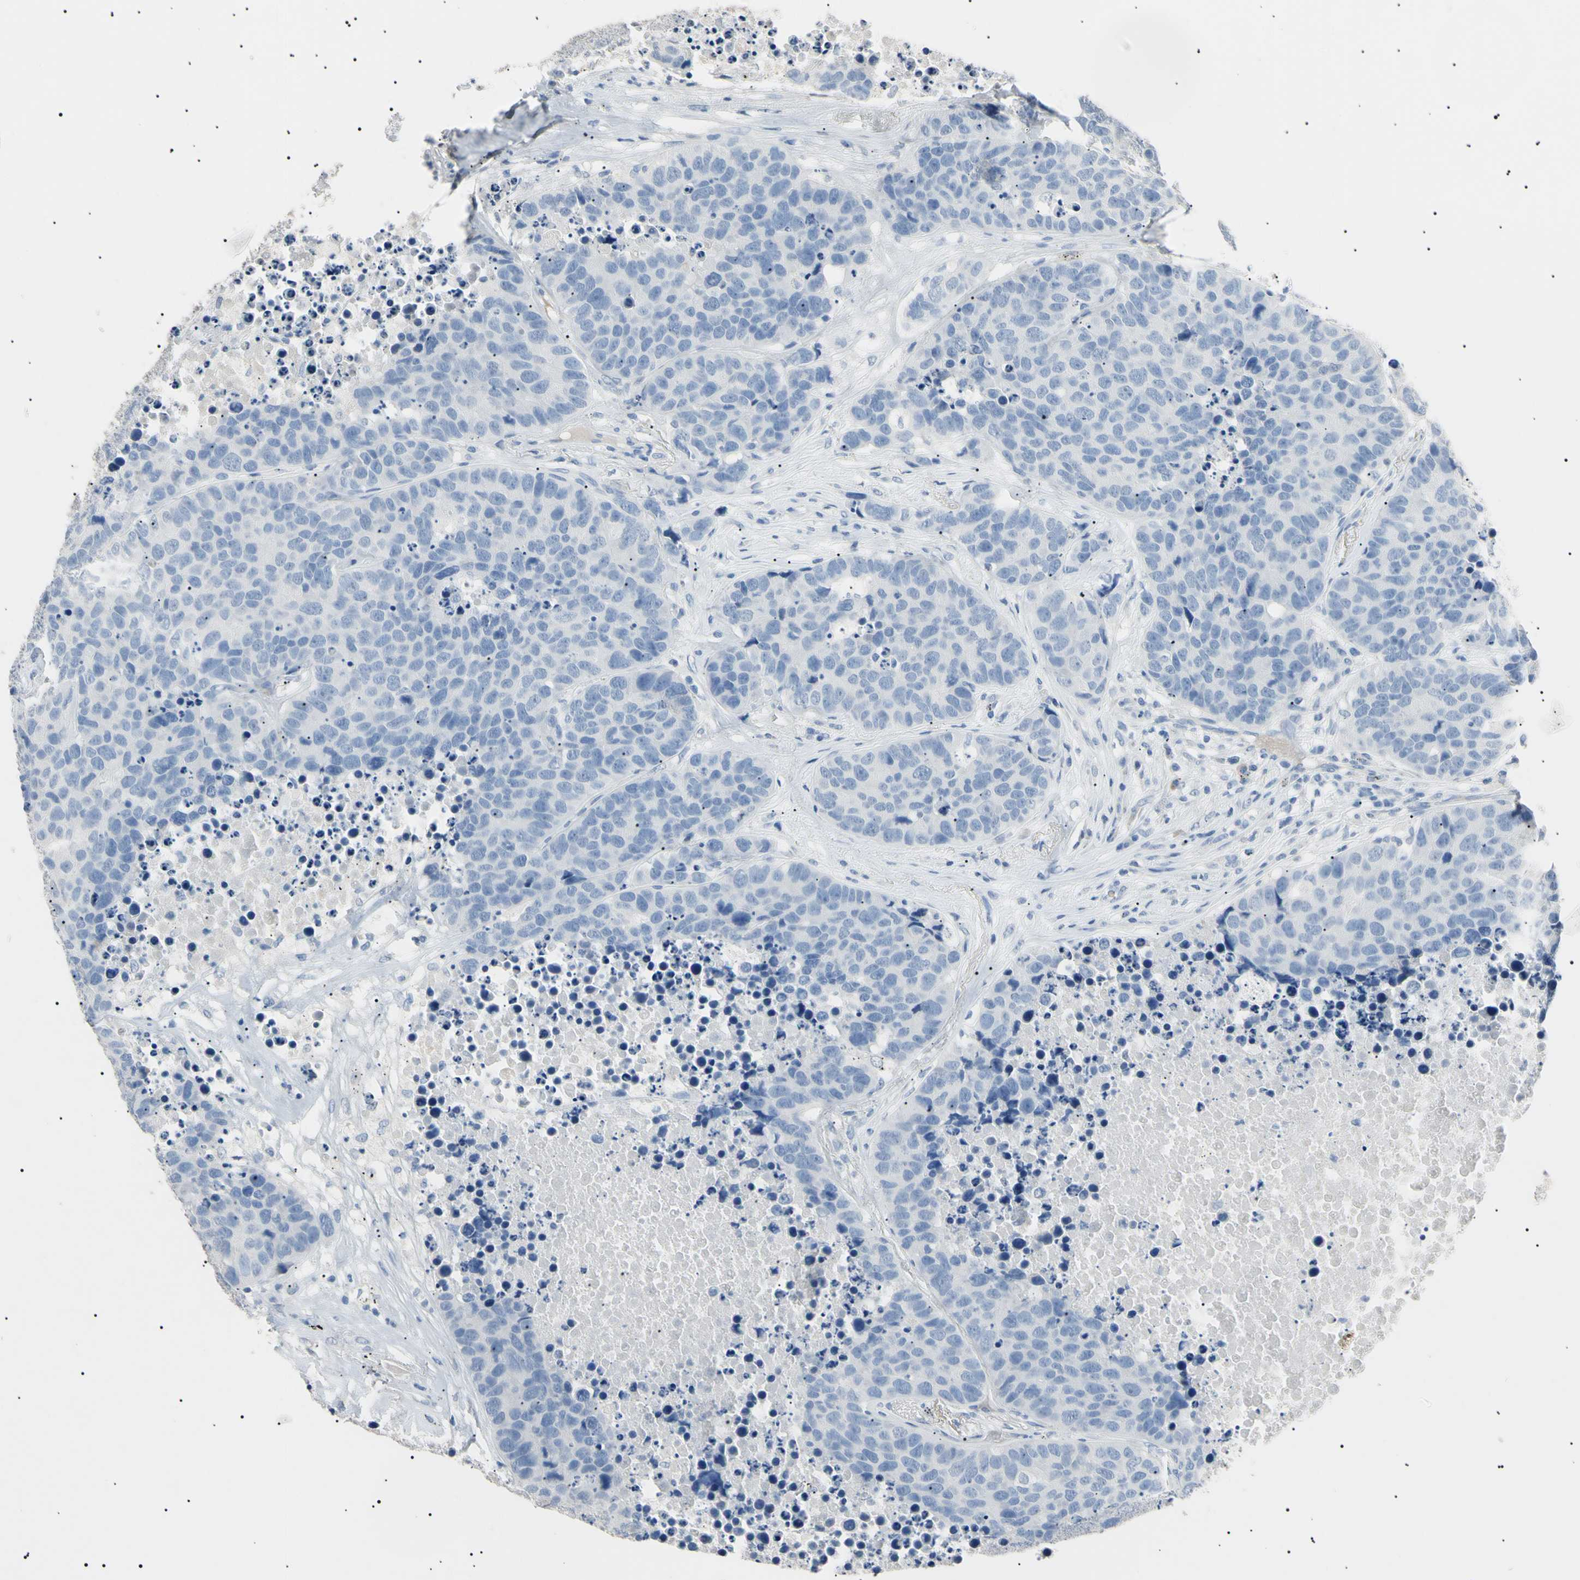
{"staining": {"intensity": "negative", "quantity": "none", "location": "none"}, "tissue": "carcinoid", "cell_type": "Tumor cells", "image_type": "cancer", "snomed": [{"axis": "morphology", "description": "Carcinoid, malignant, NOS"}, {"axis": "topography", "description": "Lung"}], "caption": "A high-resolution image shows immunohistochemistry (IHC) staining of carcinoid, which reveals no significant positivity in tumor cells. (Immunohistochemistry, brightfield microscopy, high magnification).", "gene": "CGB3", "patient": {"sex": "male", "age": 60}}